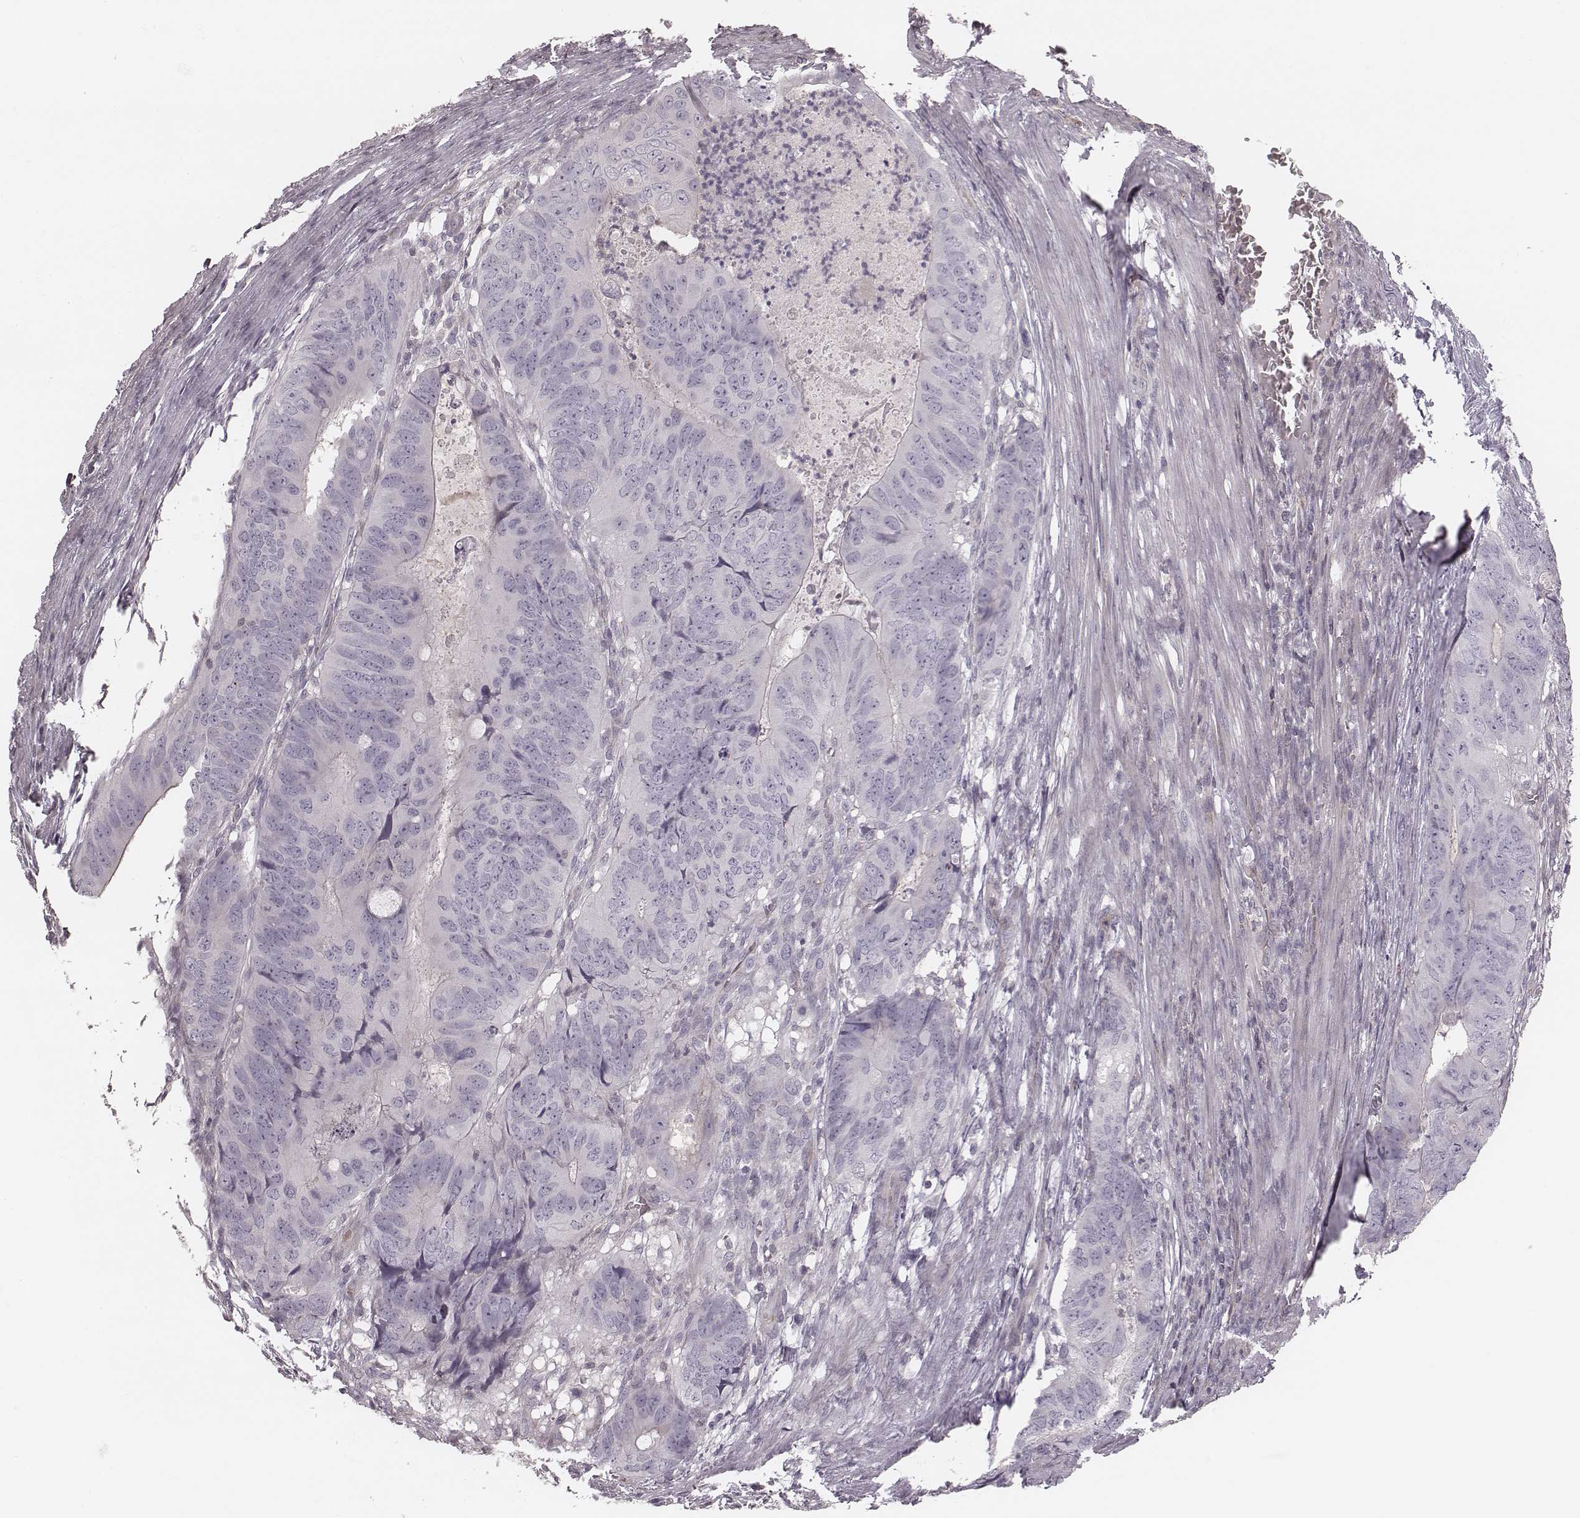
{"staining": {"intensity": "negative", "quantity": "none", "location": "none"}, "tissue": "colorectal cancer", "cell_type": "Tumor cells", "image_type": "cancer", "snomed": [{"axis": "morphology", "description": "Adenocarcinoma, NOS"}, {"axis": "topography", "description": "Colon"}], "caption": "Immunohistochemistry image of human adenocarcinoma (colorectal) stained for a protein (brown), which shows no expression in tumor cells.", "gene": "S100Z", "patient": {"sex": "male", "age": 79}}